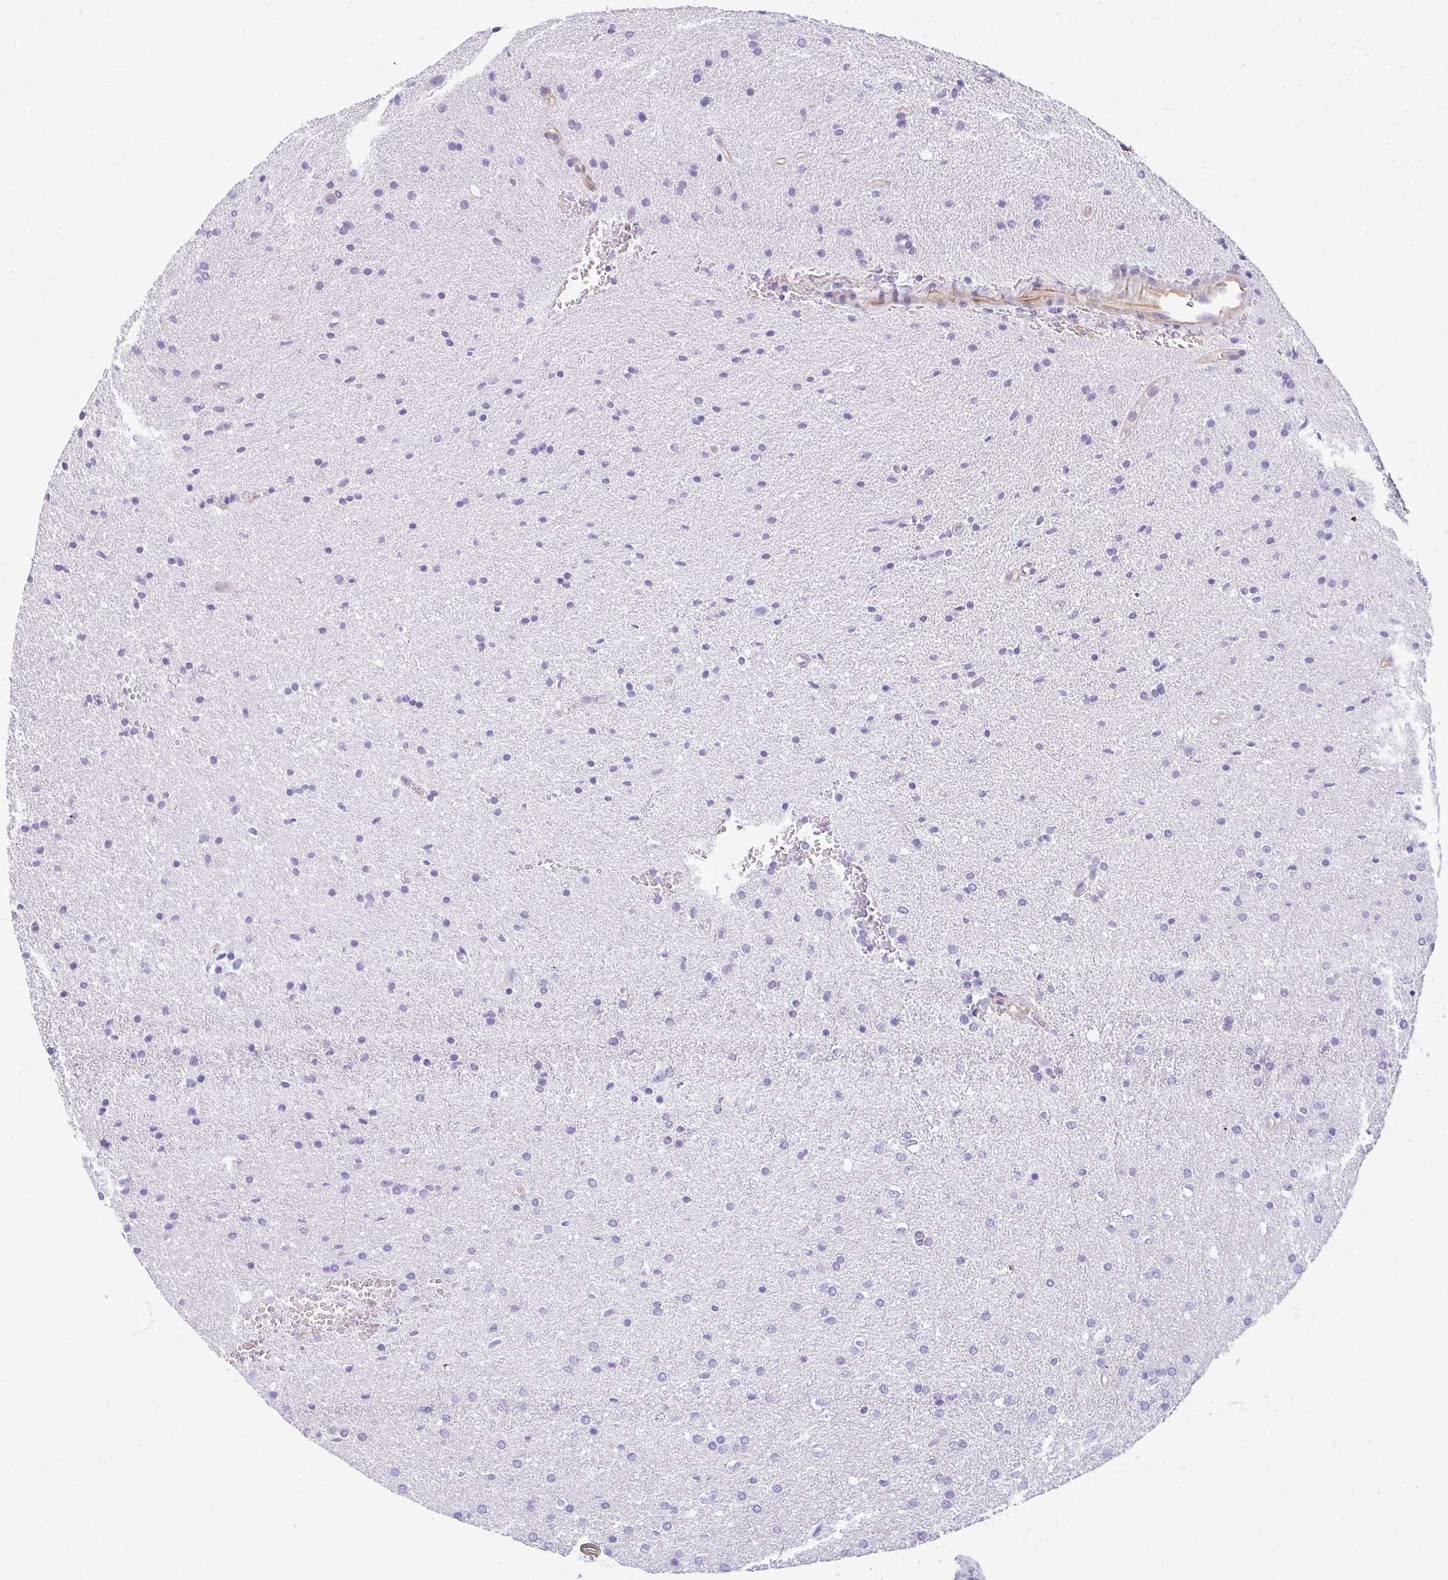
{"staining": {"intensity": "negative", "quantity": "none", "location": "none"}, "tissue": "glioma", "cell_type": "Tumor cells", "image_type": "cancer", "snomed": [{"axis": "morphology", "description": "Glioma, malignant, Low grade"}, {"axis": "topography", "description": "Brain"}], "caption": "Immunohistochemistry (IHC) micrograph of neoplastic tissue: human malignant glioma (low-grade) stained with DAB reveals no significant protein expression in tumor cells.", "gene": "FAM83C", "patient": {"sex": "female", "age": 34}}